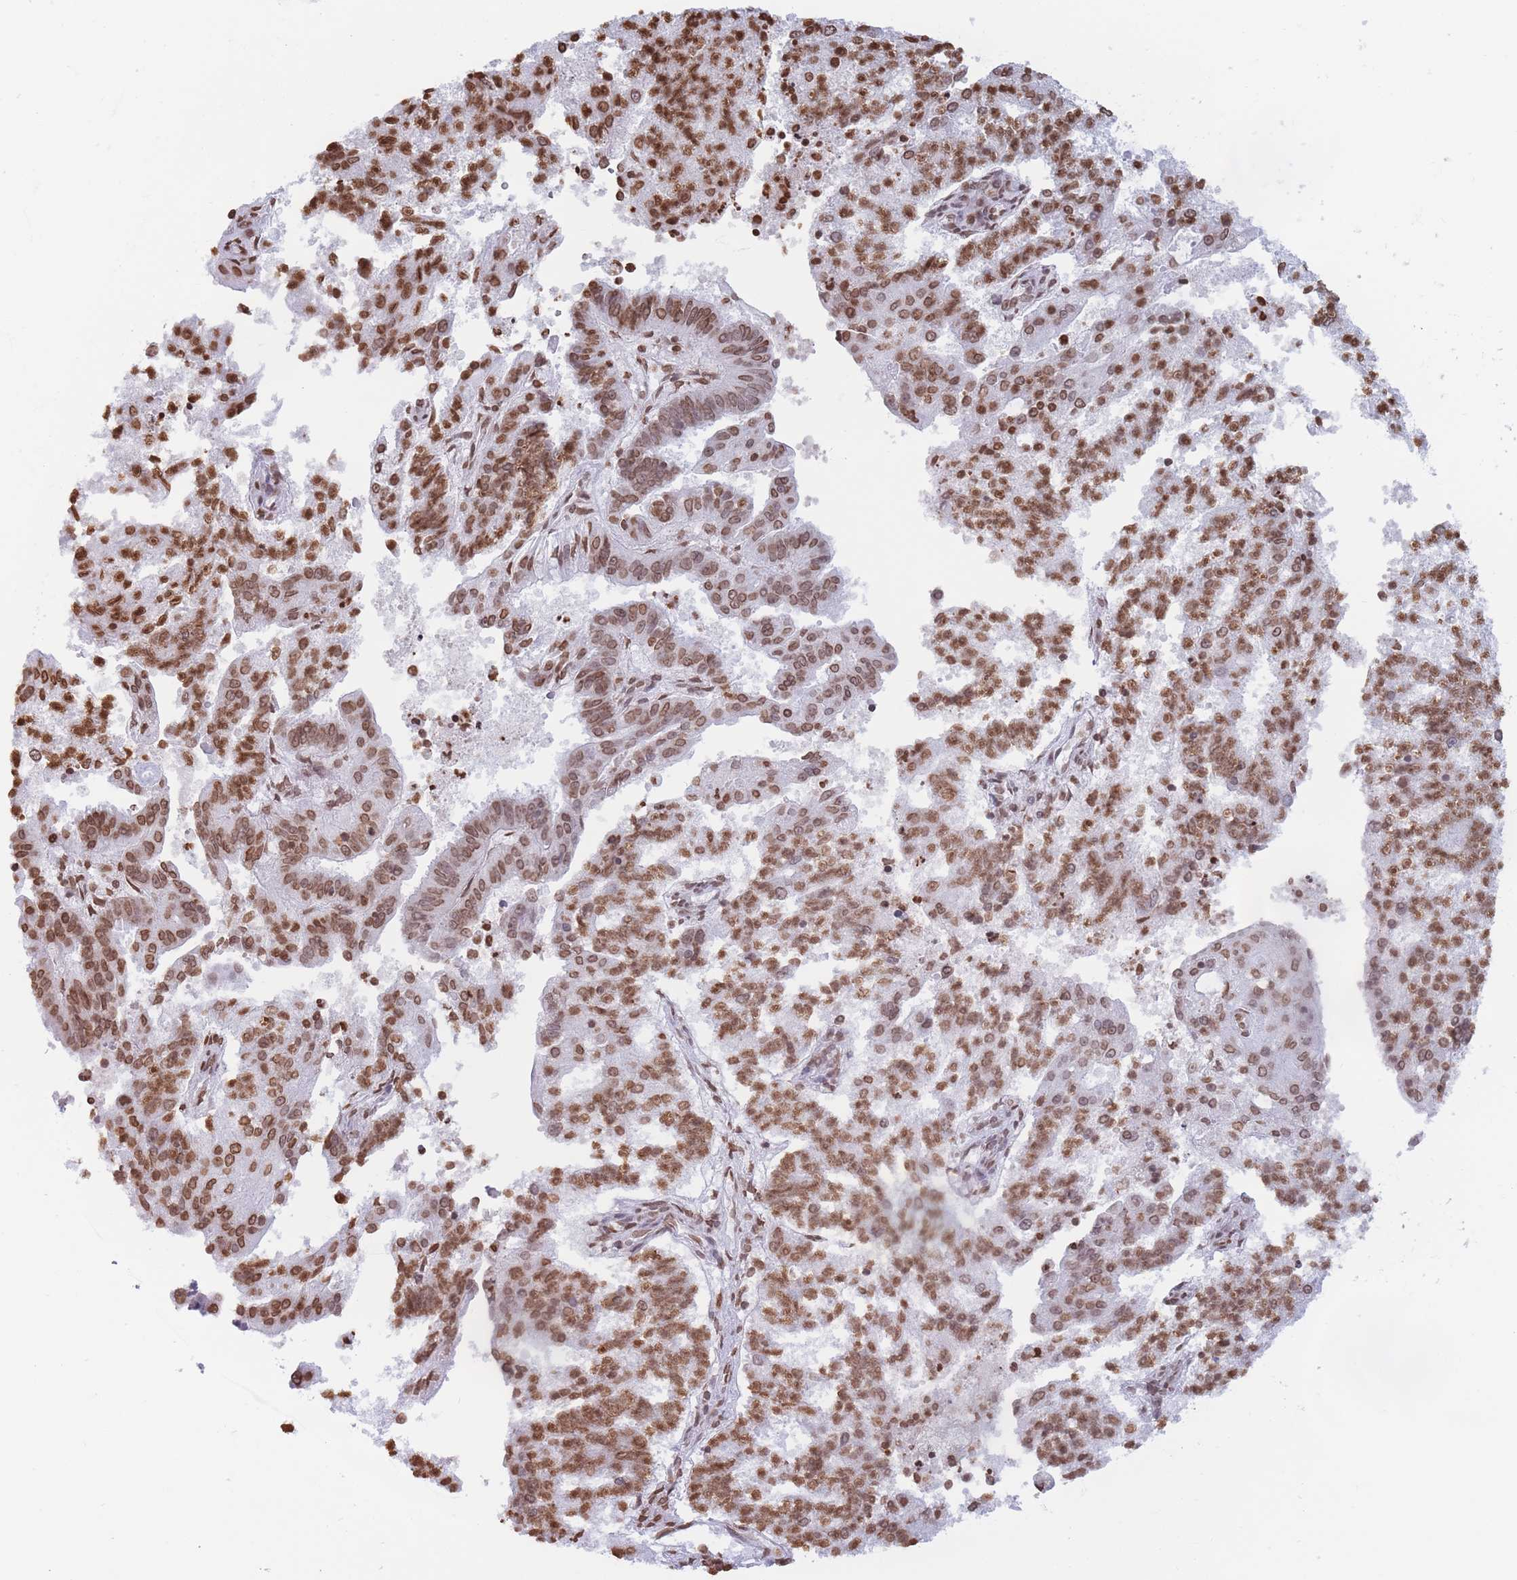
{"staining": {"intensity": "moderate", "quantity": ">75%", "location": "nuclear"}, "tissue": "endometrial cancer", "cell_type": "Tumor cells", "image_type": "cancer", "snomed": [{"axis": "morphology", "description": "Adenocarcinoma, NOS"}, {"axis": "topography", "description": "Endometrium"}], "caption": "Moderate nuclear staining is seen in about >75% of tumor cells in endometrial cancer. The staining was performed using DAB (3,3'-diaminobenzidine) to visualize the protein expression in brown, while the nuclei were stained in blue with hematoxylin (Magnification: 20x).", "gene": "RYK", "patient": {"sex": "female", "age": 82}}